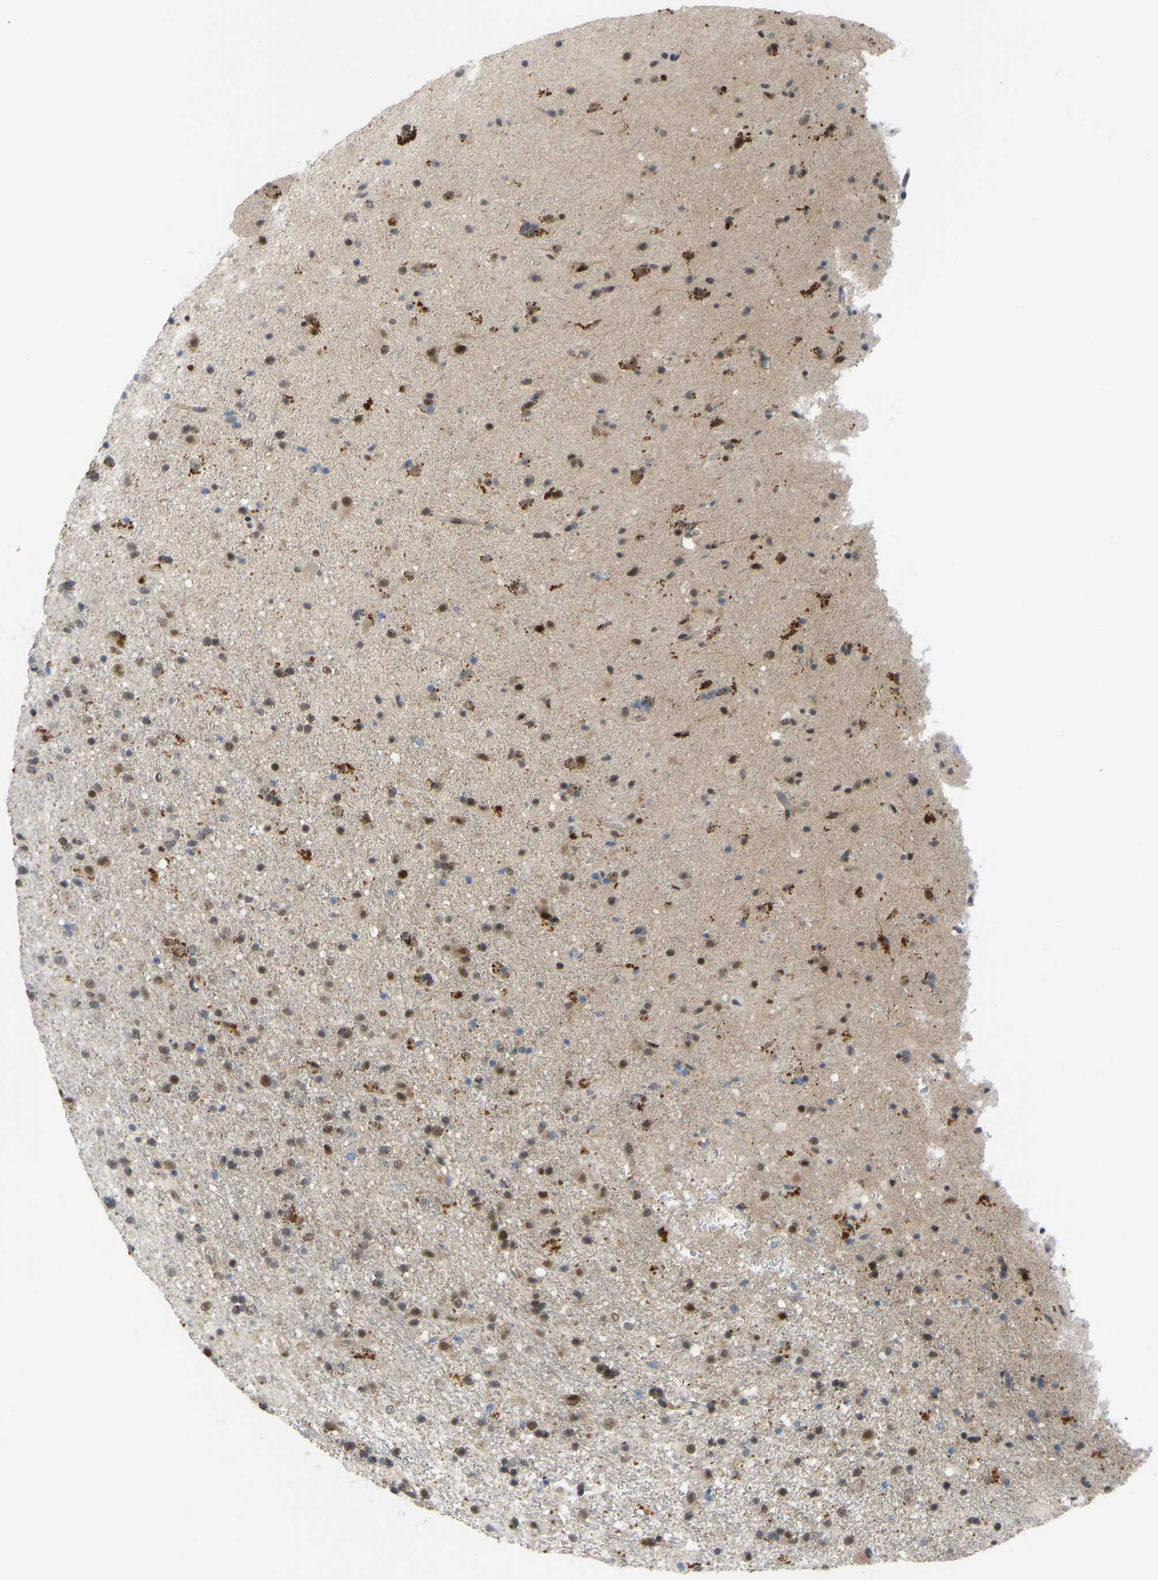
{"staining": {"intensity": "moderate", "quantity": "25%-75%", "location": "nuclear"}, "tissue": "glioma", "cell_type": "Tumor cells", "image_type": "cancer", "snomed": [{"axis": "morphology", "description": "Glioma, malignant, Low grade"}, {"axis": "topography", "description": "Brain"}], "caption": "Glioma stained with a brown dye displays moderate nuclear positive positivity in approximately 25%-75% of tumor cells.", "gene": "ZNF251", "patient": {"sex": "male", "age": 65}}